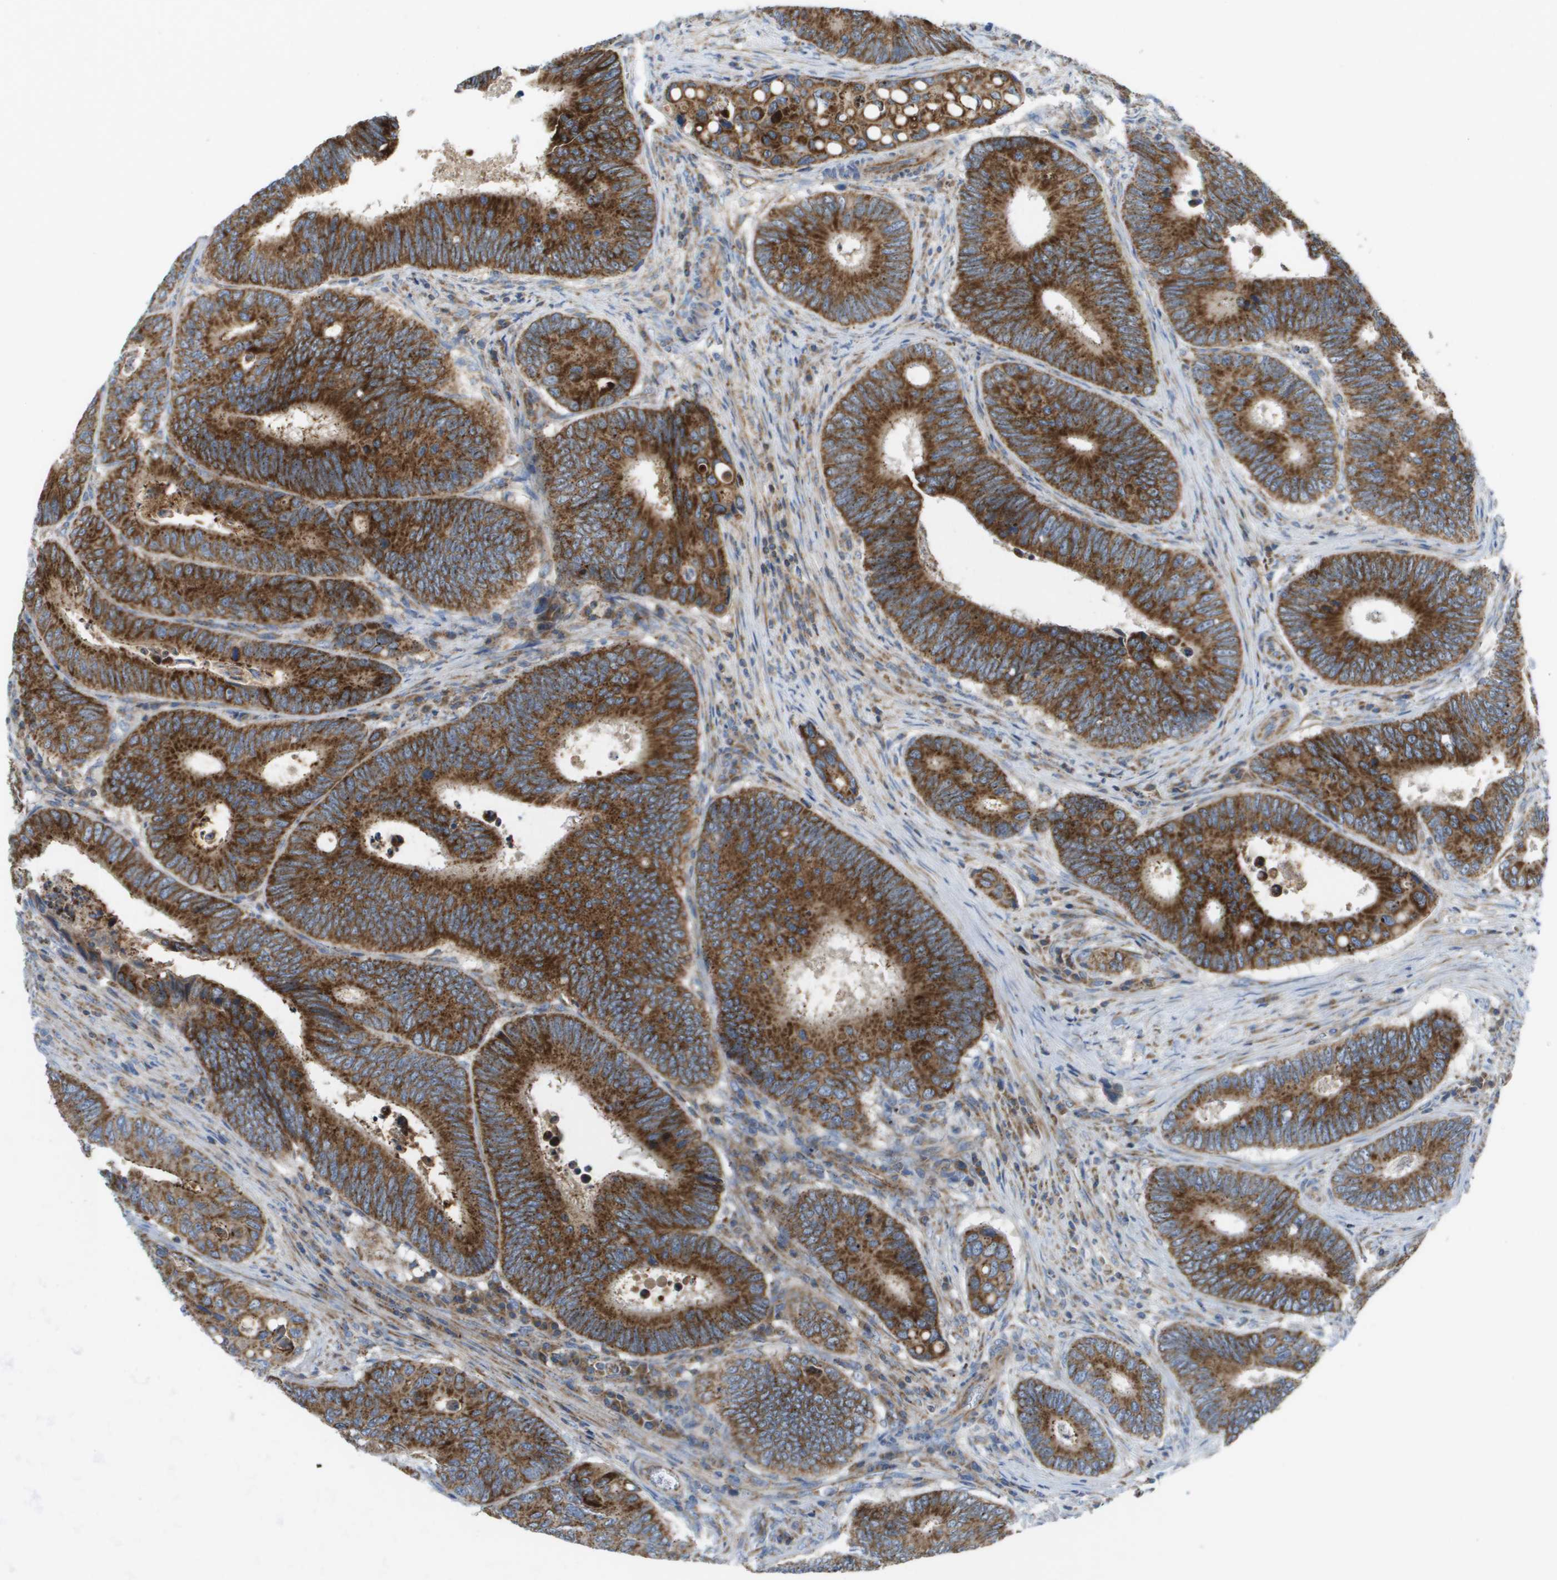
{"staining": {"intensity": "strong", "quantity": ">75%", "location": "cytoplasmic/membranous"}, "tissue": "colorectal cancer", "cell_type": "Tumor cells", "image_type": "cancer", "snomed": [{"axis": "morphology", "description": "Inflammation, NOS"}, {"axis": "morphology", "description": "Adenocarcinoma, NOS"}, {"axis": "topography", "description": "Colon"}], "caption": "This is a histology image of IHC staining of colorectal cancer, which shows strong expression in the cytoplasmic/membranous of tumor cells.", "gene": "FIS1", "patient": {"sex": "male", "age": 72}}